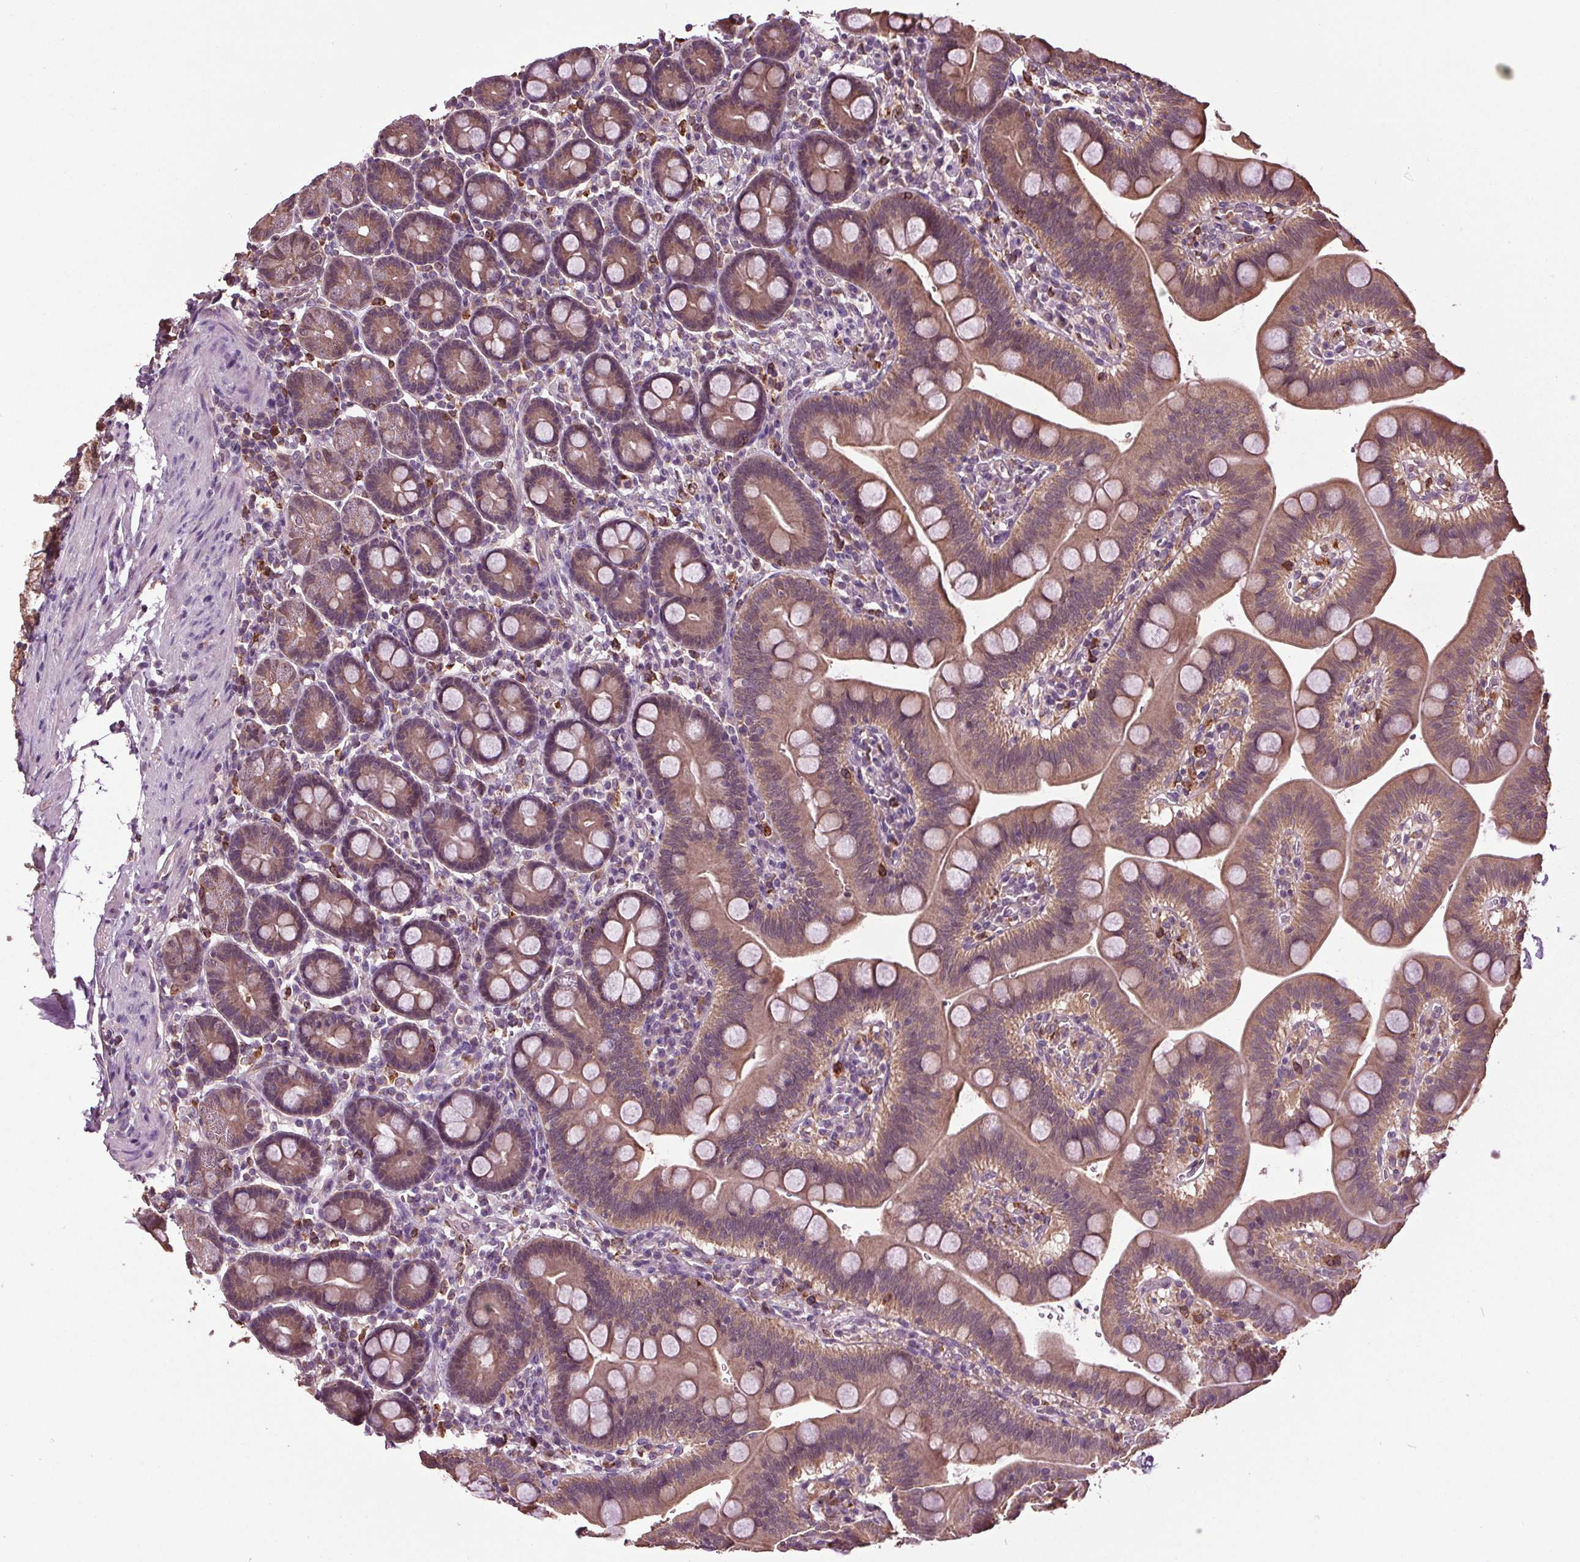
{"staining": {"intensity": "moderate", "quantity": ">75%", "location": "cytoplasmic/membranous"}, "tissue": "duodenum", "cell_type": "Glandular cells", "image_type": "normal", "snomed": [{"axis": "morphology", "description": "Normal tissue, NOS"}, {"axis": "topography", "description": "Pancreas"}, {"axis": "topography", "description": "Duodenum"}], "caption": "This image displays immunohistochemistry staining of unremarkable human duodenum, with medium moderate cytoplasmic/membranous expression in approximately >75% of glandular cells.", "gene": "RNPEP", "patient": {"sex": "male", "age": 59}}